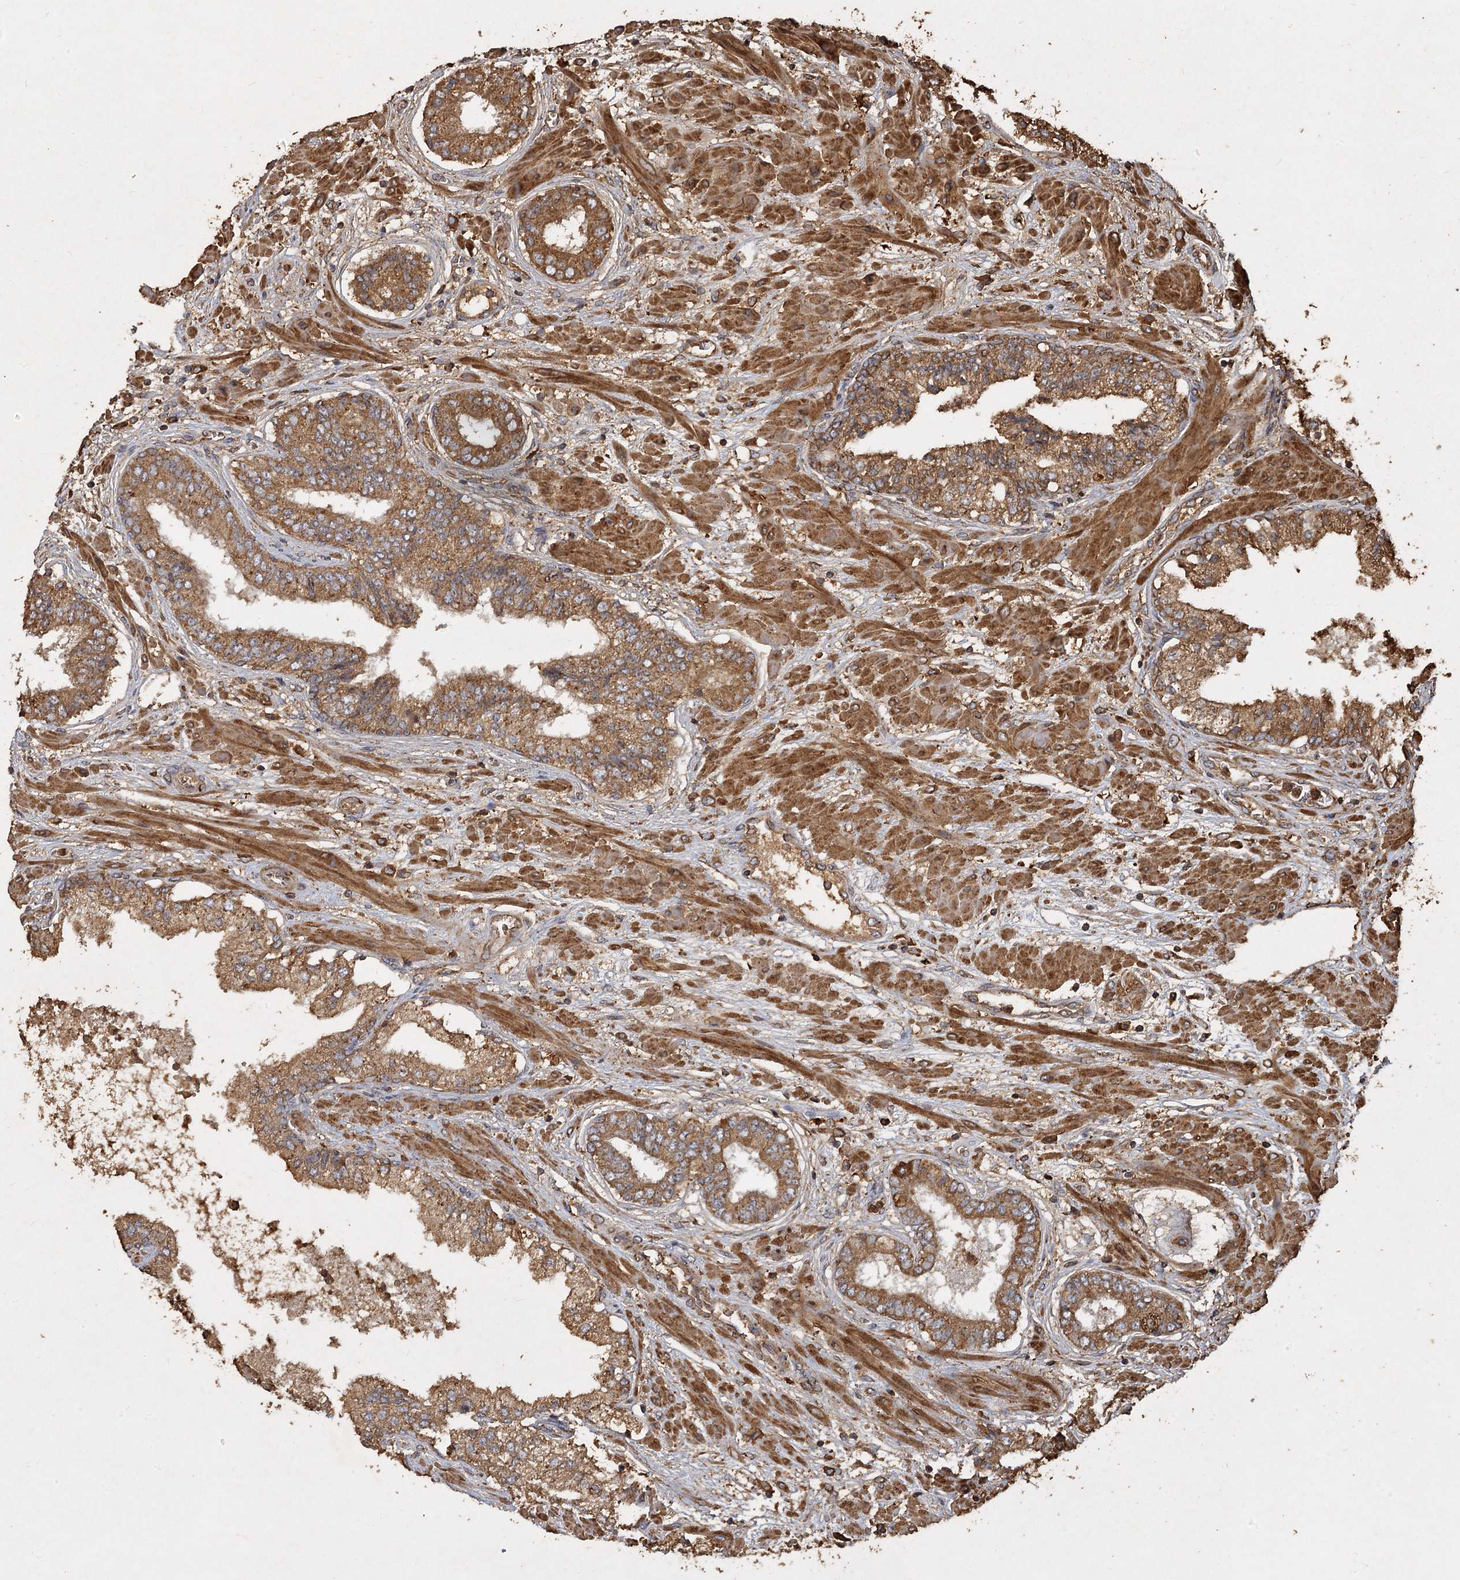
{"staining": {"intensity": "moderate", "quantity": ">75%", "location": "cytoplasmic/membranous"}, "tissue": "prostate cancer", "cell_type": "Tumor cells", "image_type": "cancer", "snomed": [{"axis": "morphology", "description": "Normal tissue, NOS"}, {"axis": "morphology", "description": "Adenocarcinoma, High grade"}, {"axis": "topography", "description": "Prostate"}, {"axis": "topography", "description": "Peripheral nerve tissue"}], "caption": "This is a histology image of IHC staining of prostate cancer, which shows moderate expression in the cytoplasmic/membranous of tumor cells.", "gene": "PIK3C2A", "patient": {"sex": "male", "age": 59}}